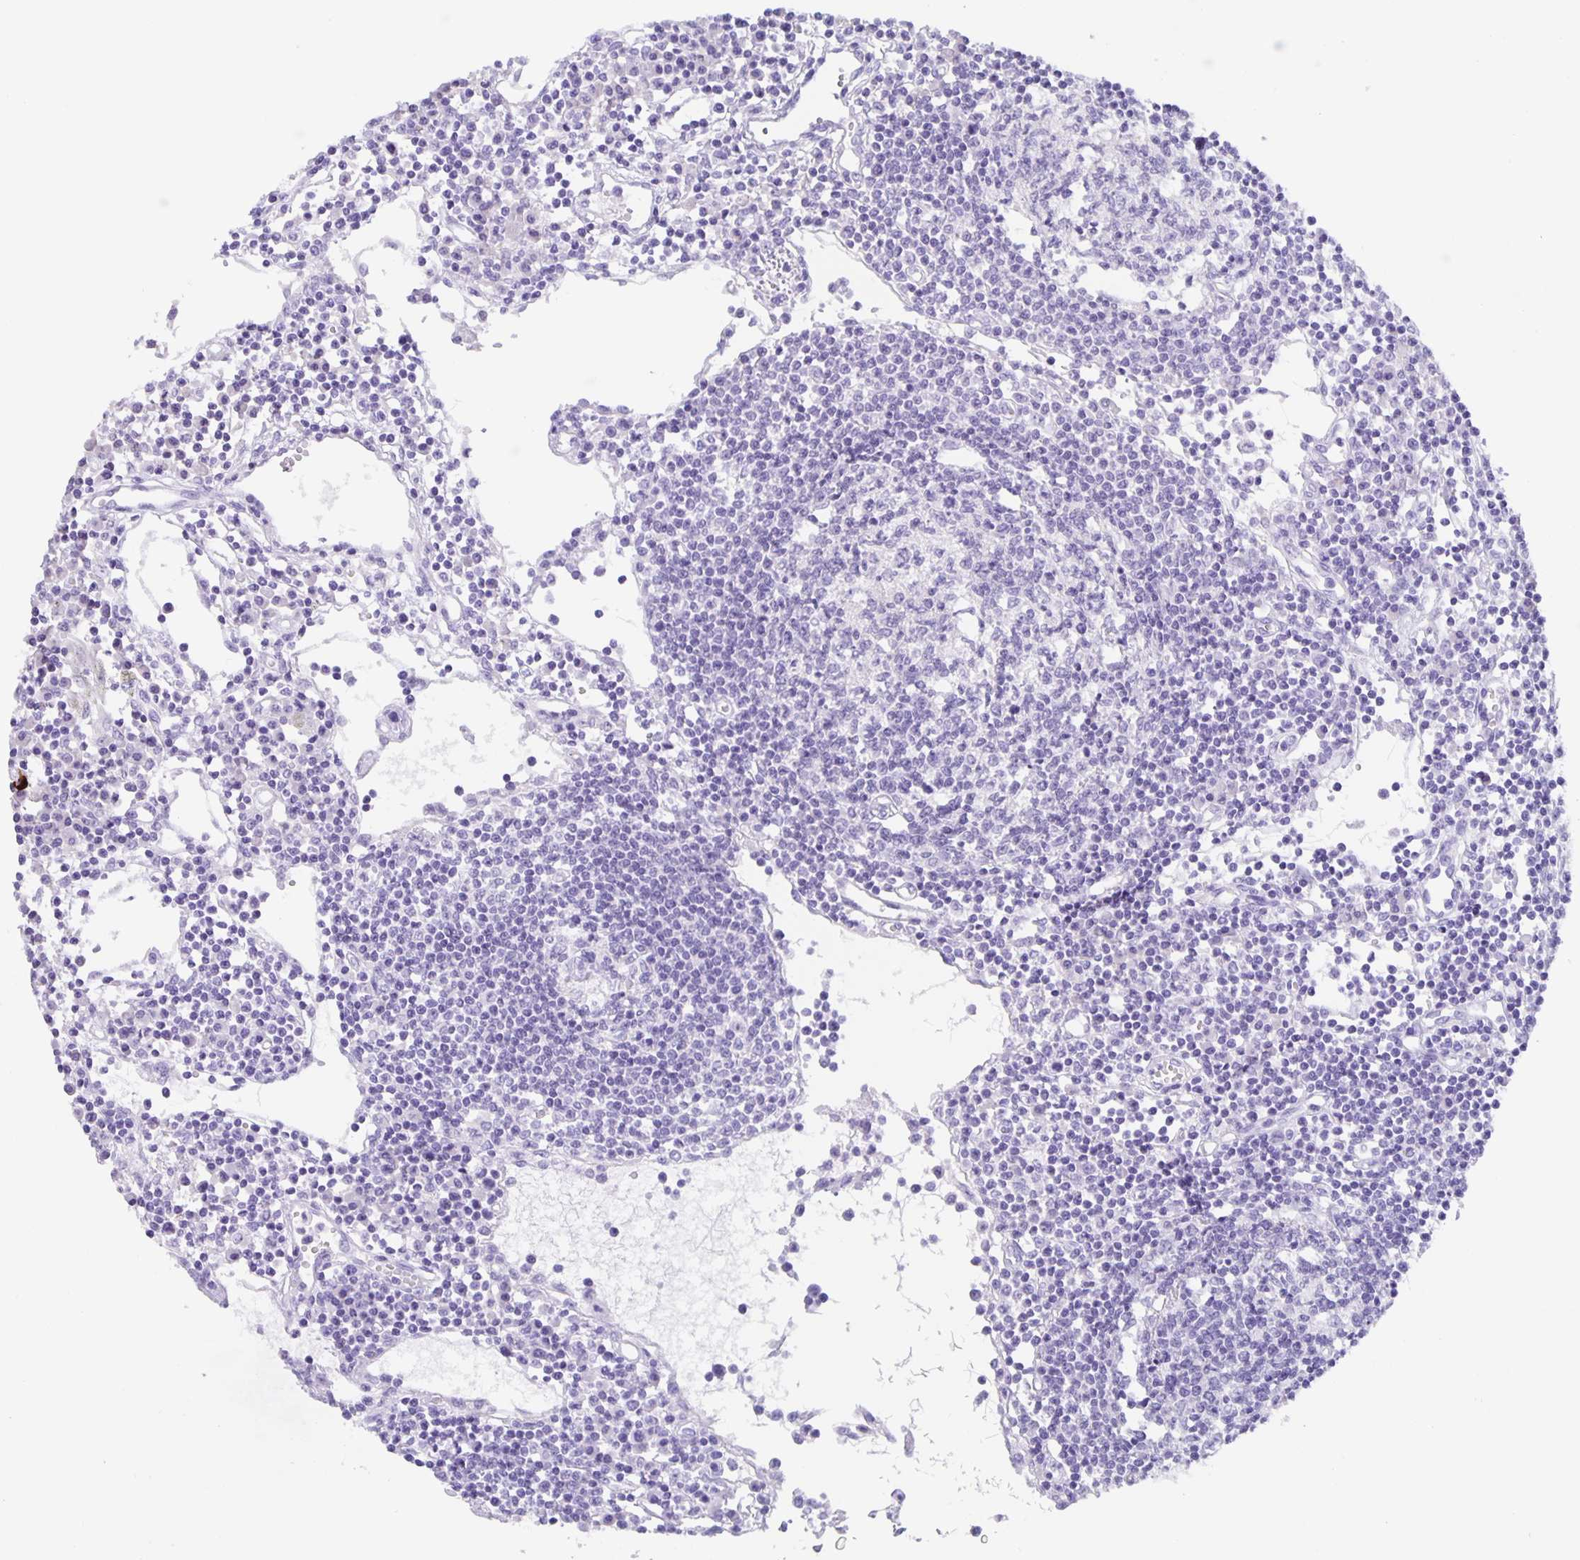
{"staining": {"intensity": "negative", "quantity": "none", "location": "none"}, "tissue": "lymph node", "cell_type": "Germinal center cells", "image_type": "normal", "snomed": [{"axis": "morphology", "description": "Normal tissue, NOS"}, {"axis": "topography", "description": "Lymph node"}], "caption": "A high-resolution photomicrograph shows immunohistochemistry staining of unremarkable lymph node, which demonstrates no significant staining in germinal center cells.", "gene": "GUCA2A", "patient": {"sex": "female", "age": 78}}